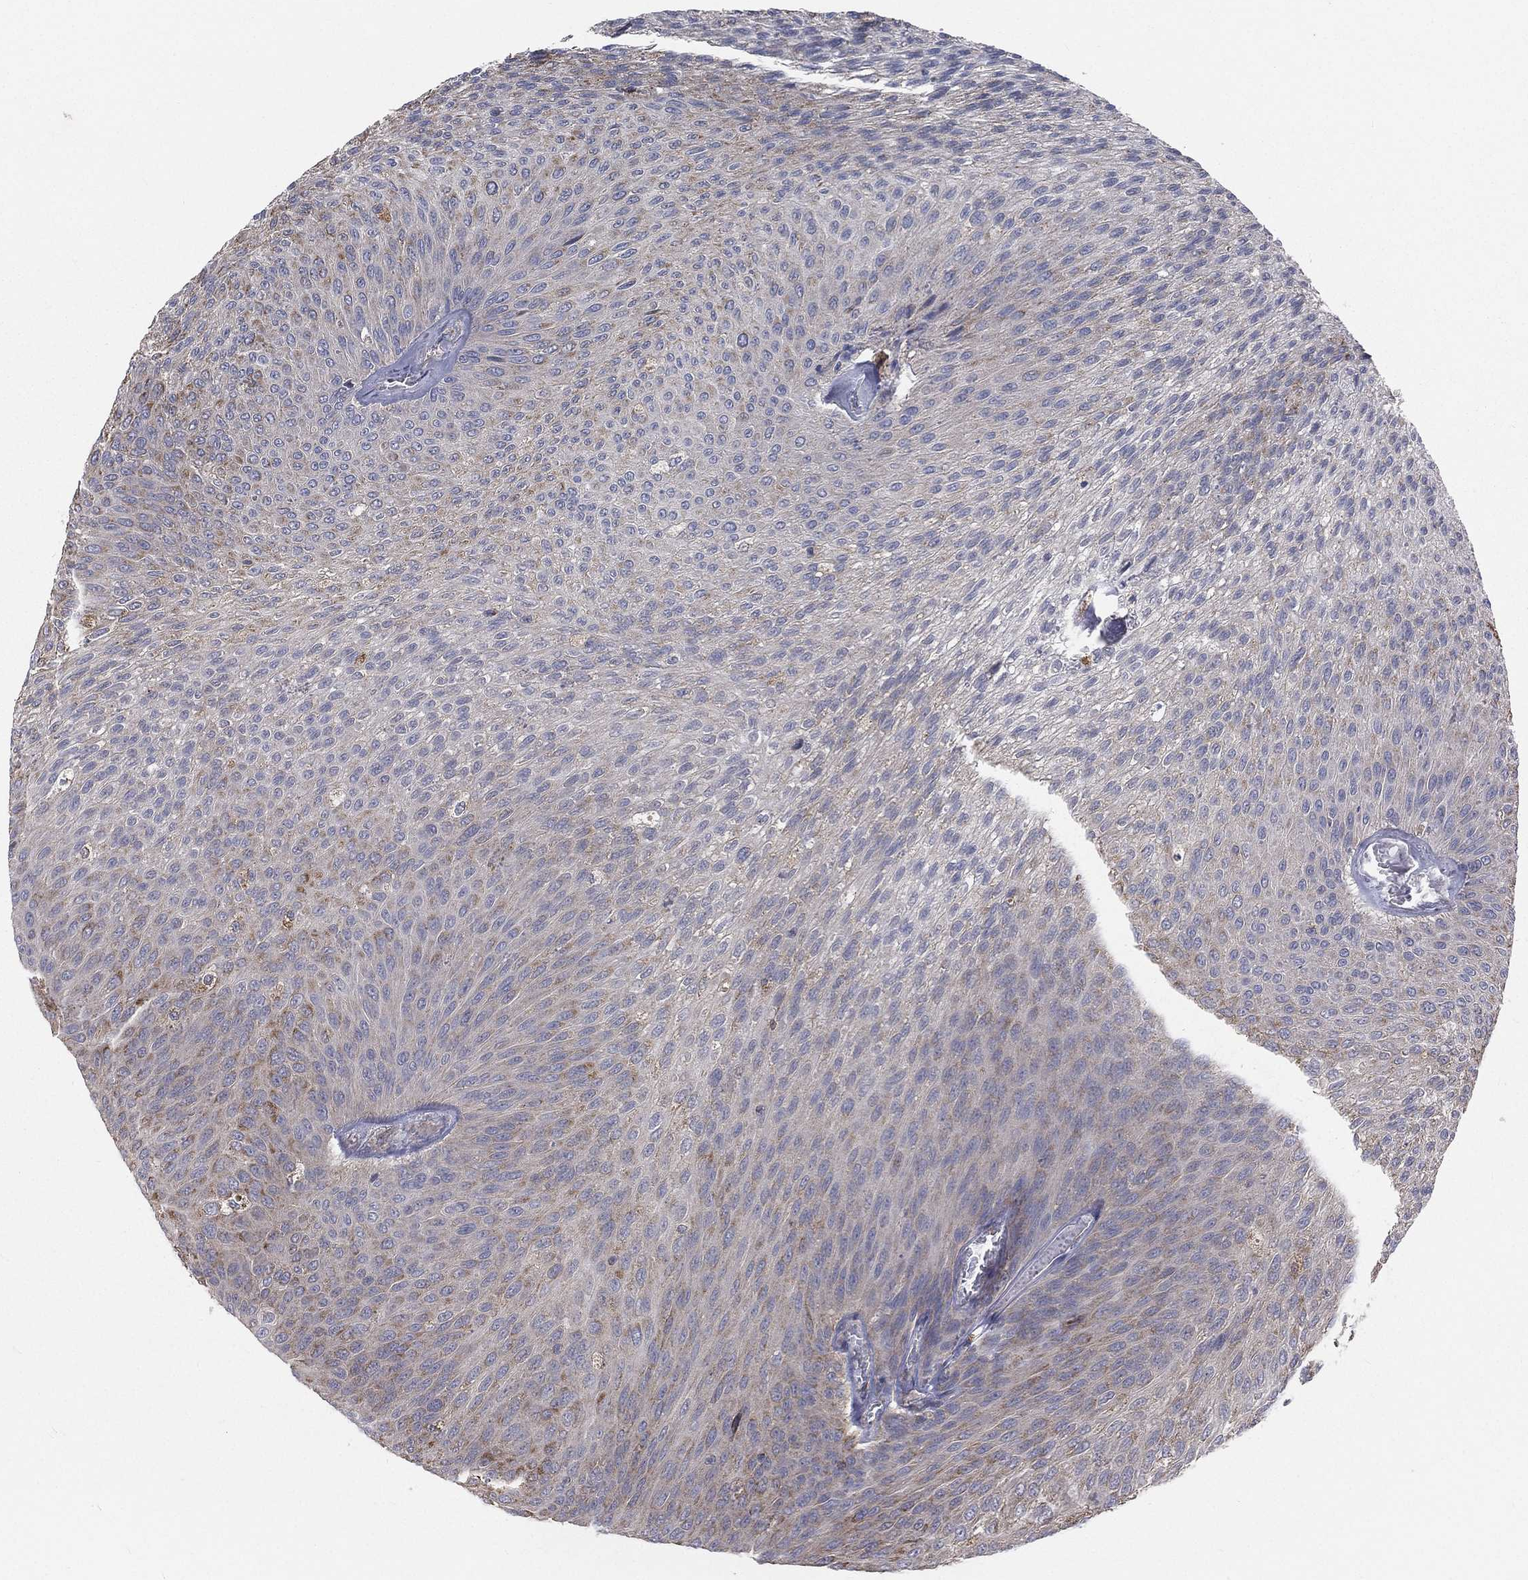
{"staining": {"intensity": "negative", "quantity": "none", "location": "none"}, "tissue": "urothelial cancer", "cell_type": "Tumor cells", "image_type": "cancer", "snomed": [{"axis": "morphology", "description": "Urothelial carcinoma, Low grade"}, {"axis": "topography", "description": "Ureter, NOS"}, {"axis": "topography", "description": "Urinary bladder"}], "caption": "There is no significant staining in tumor cells of low-grade urothelial carcinoma. The staining was performed using DAB (3,3'-diaminobenzidine) to visualize the protein expression in brown, while the nuclei were stained in blue with hematoxylin (Magnification: 20x).", "gene": "HADH", "patient": {"sex": "male", "age": 78}}